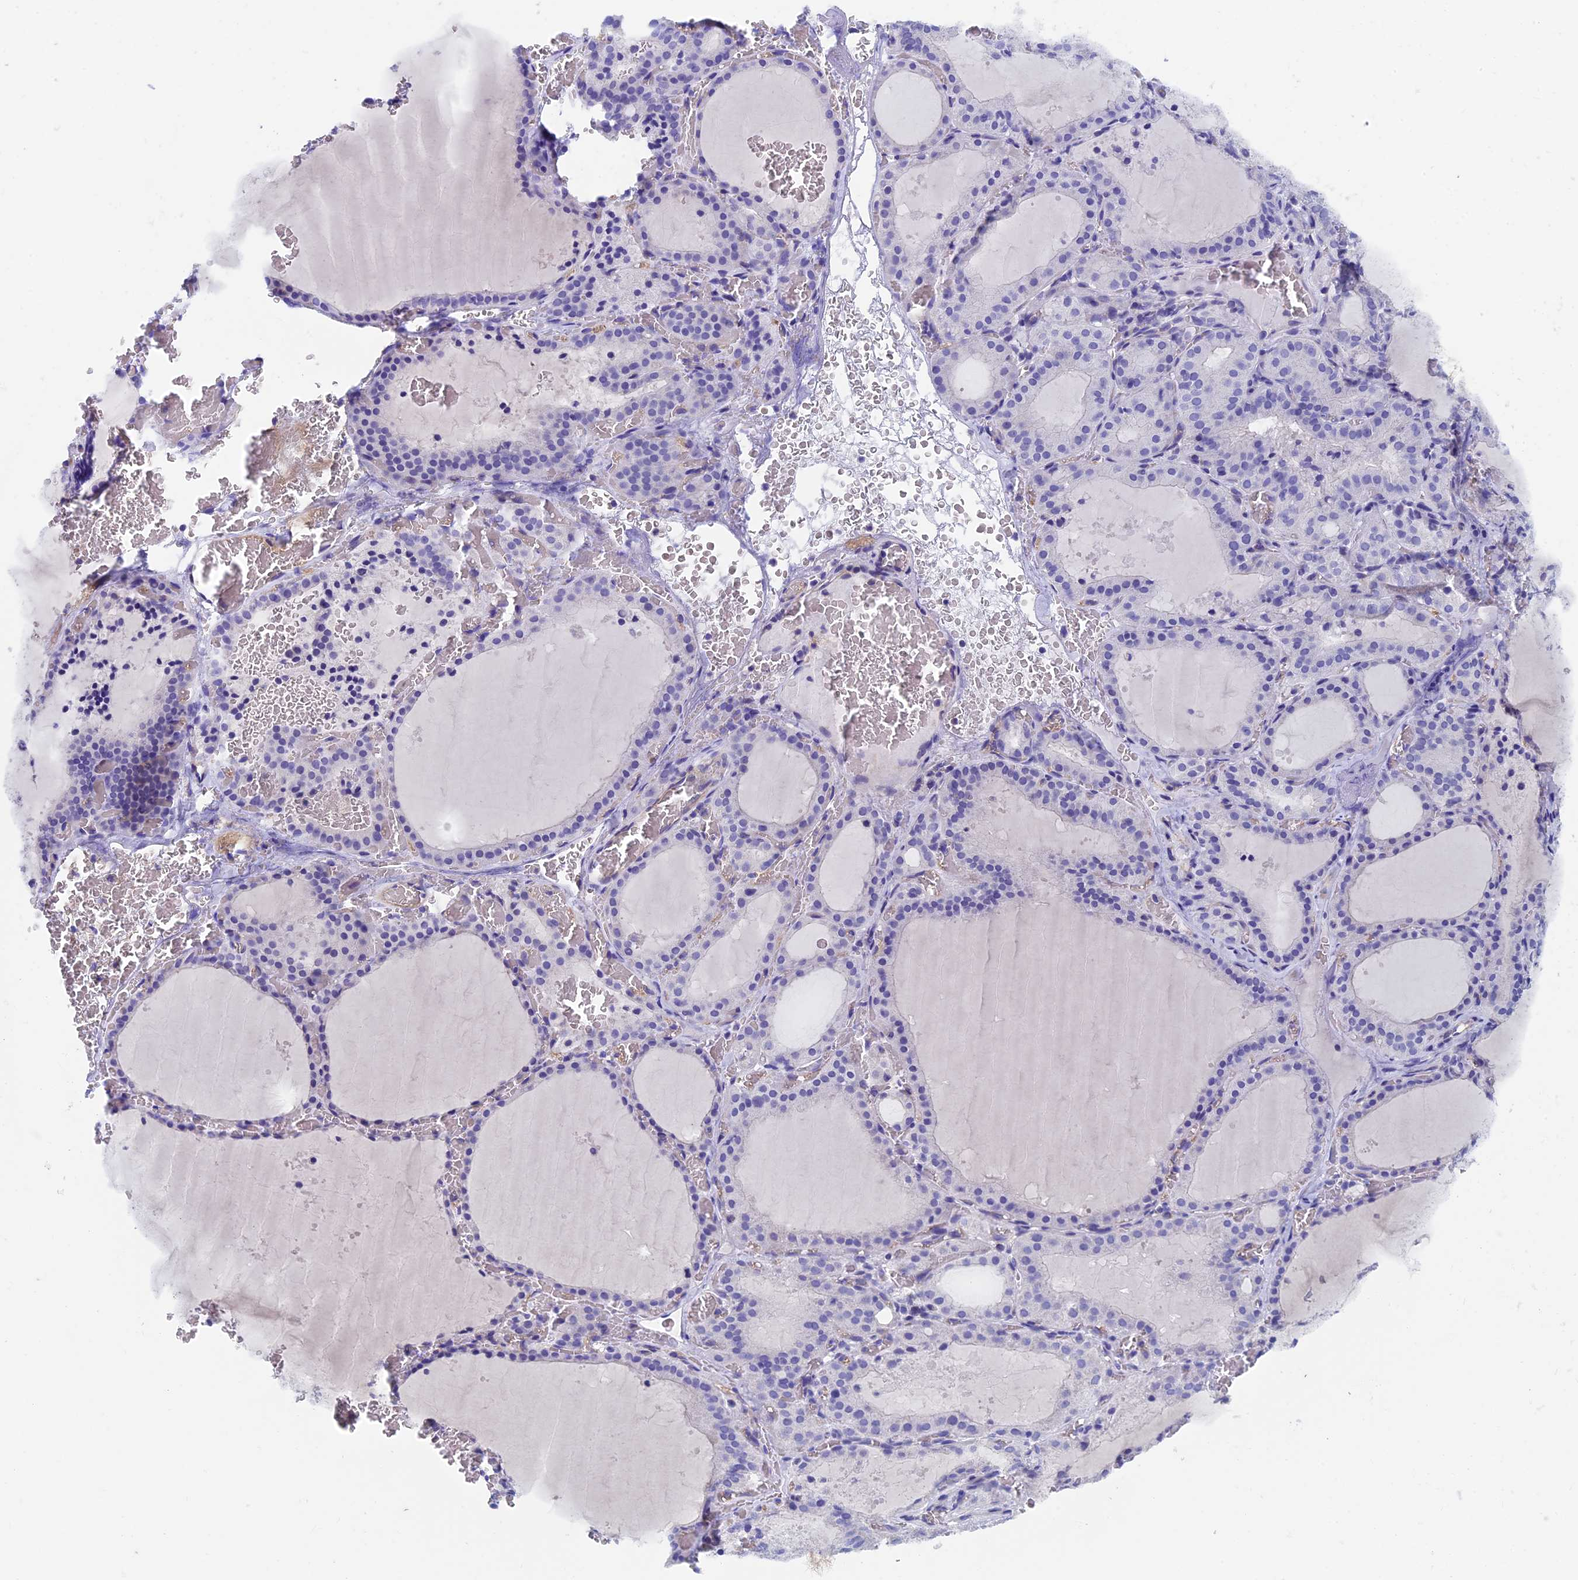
{"staining": {"intensity": "negative", "quantity": "none", "location": "none"}, "tissue": "thyroid gland", "cell_type": "Glandular cells", "image_type": "normal", "snomed": [{"axis": "morphology", "description": "Normal tissue, NOS"}, {"axis": "topography", "description": "Thyroid gland"}], "caption": "There is no significant expression in glandular cells of thyroid gland. The staining is performed using DAB (3,3'-diaminobenzidine) brown chromogen with nuclei counter-stained in using hematoxylin.", "gene": "ADH7", "patient": {"sex": "female", "age": 39}}